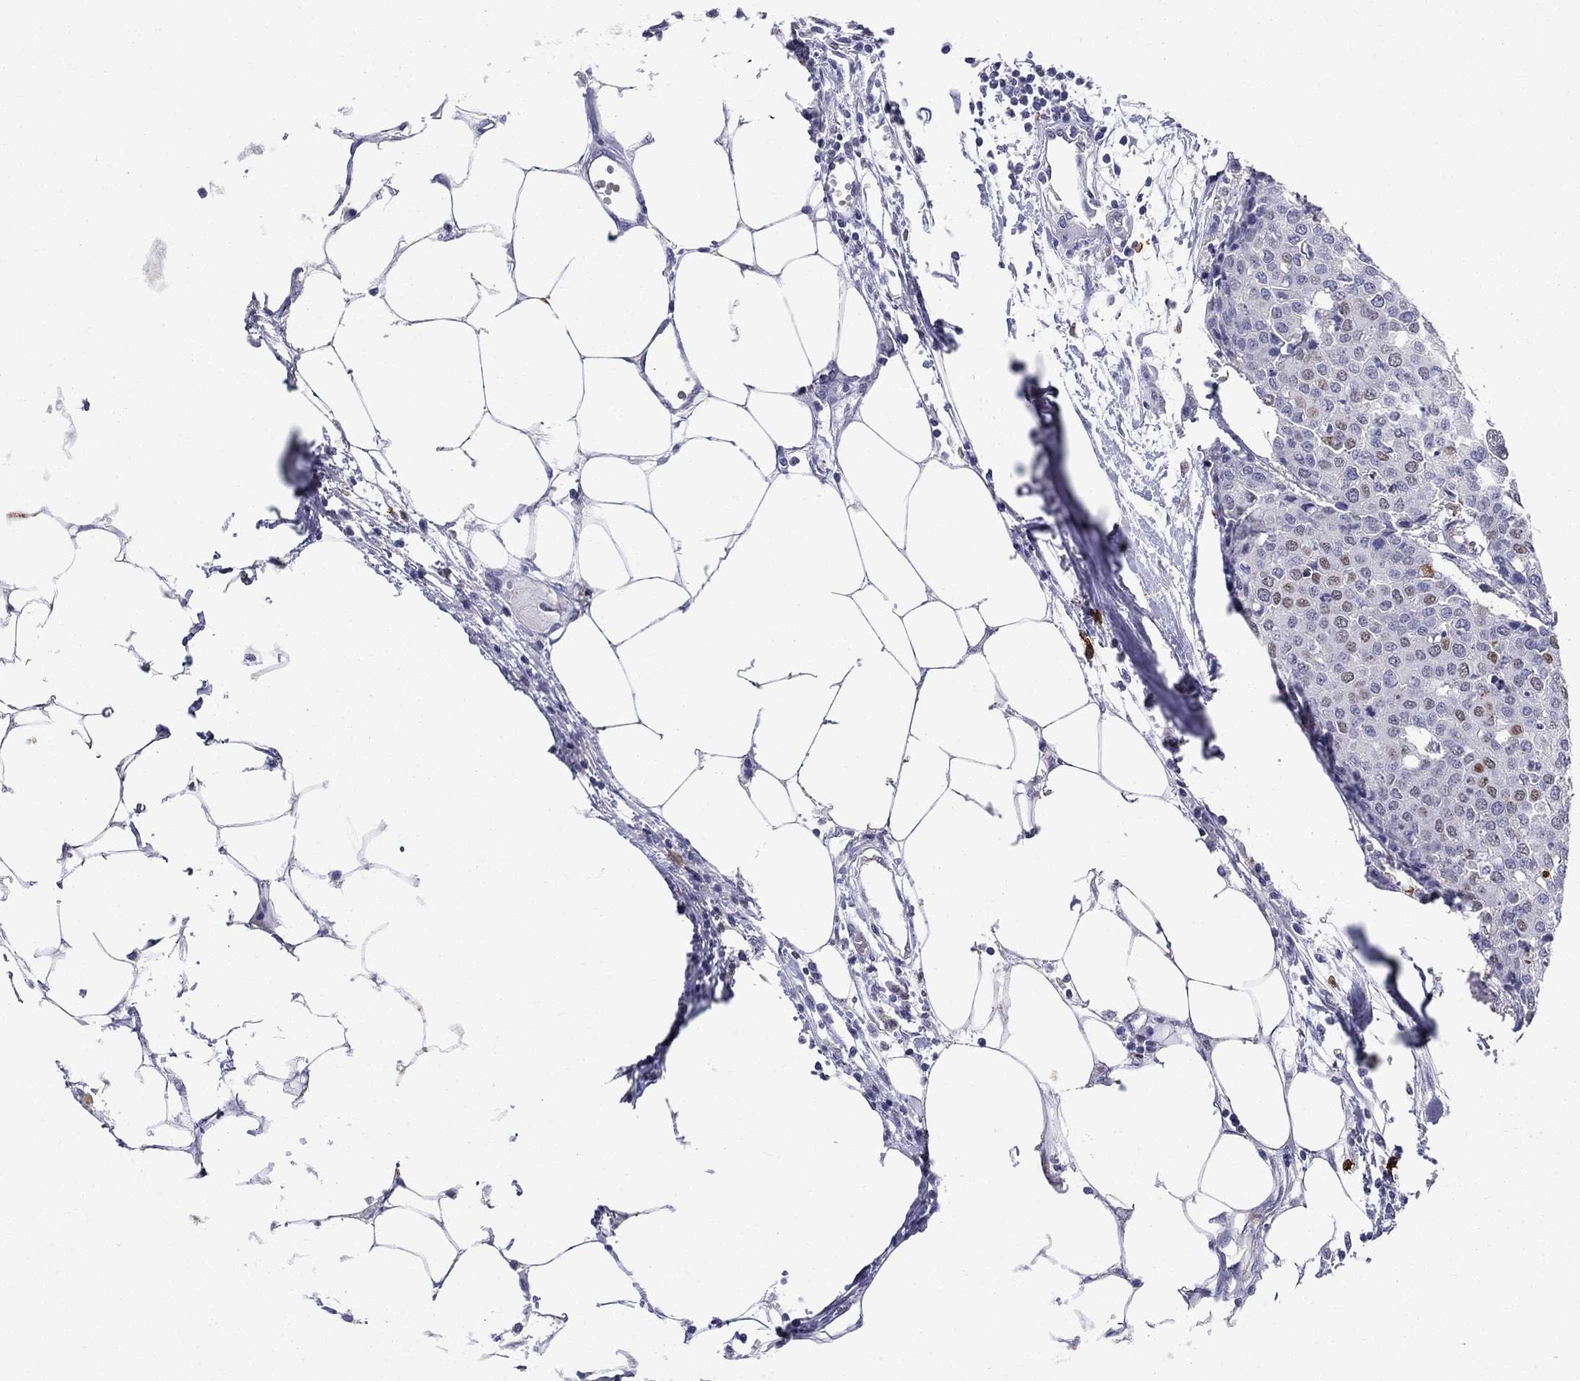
{"staining": {"intensity": "negative", "quantity": "none", "location": "none"}, "tissue": "carcinoid", "cell_type": "Tumor cells", "image_type": "cancer", "snomed": [{"axis": "morphology", "description": "Carcinoid, malignant, NOS"}, {"axis": "topography", "description": "Colon"}], "caption": "Immunohistochemistry (IHC) of human carcinoid (malignant) displays no expression in tumor cells.", "gene": "IGSF8", "patient": {"sex": "male", "age": 81}}